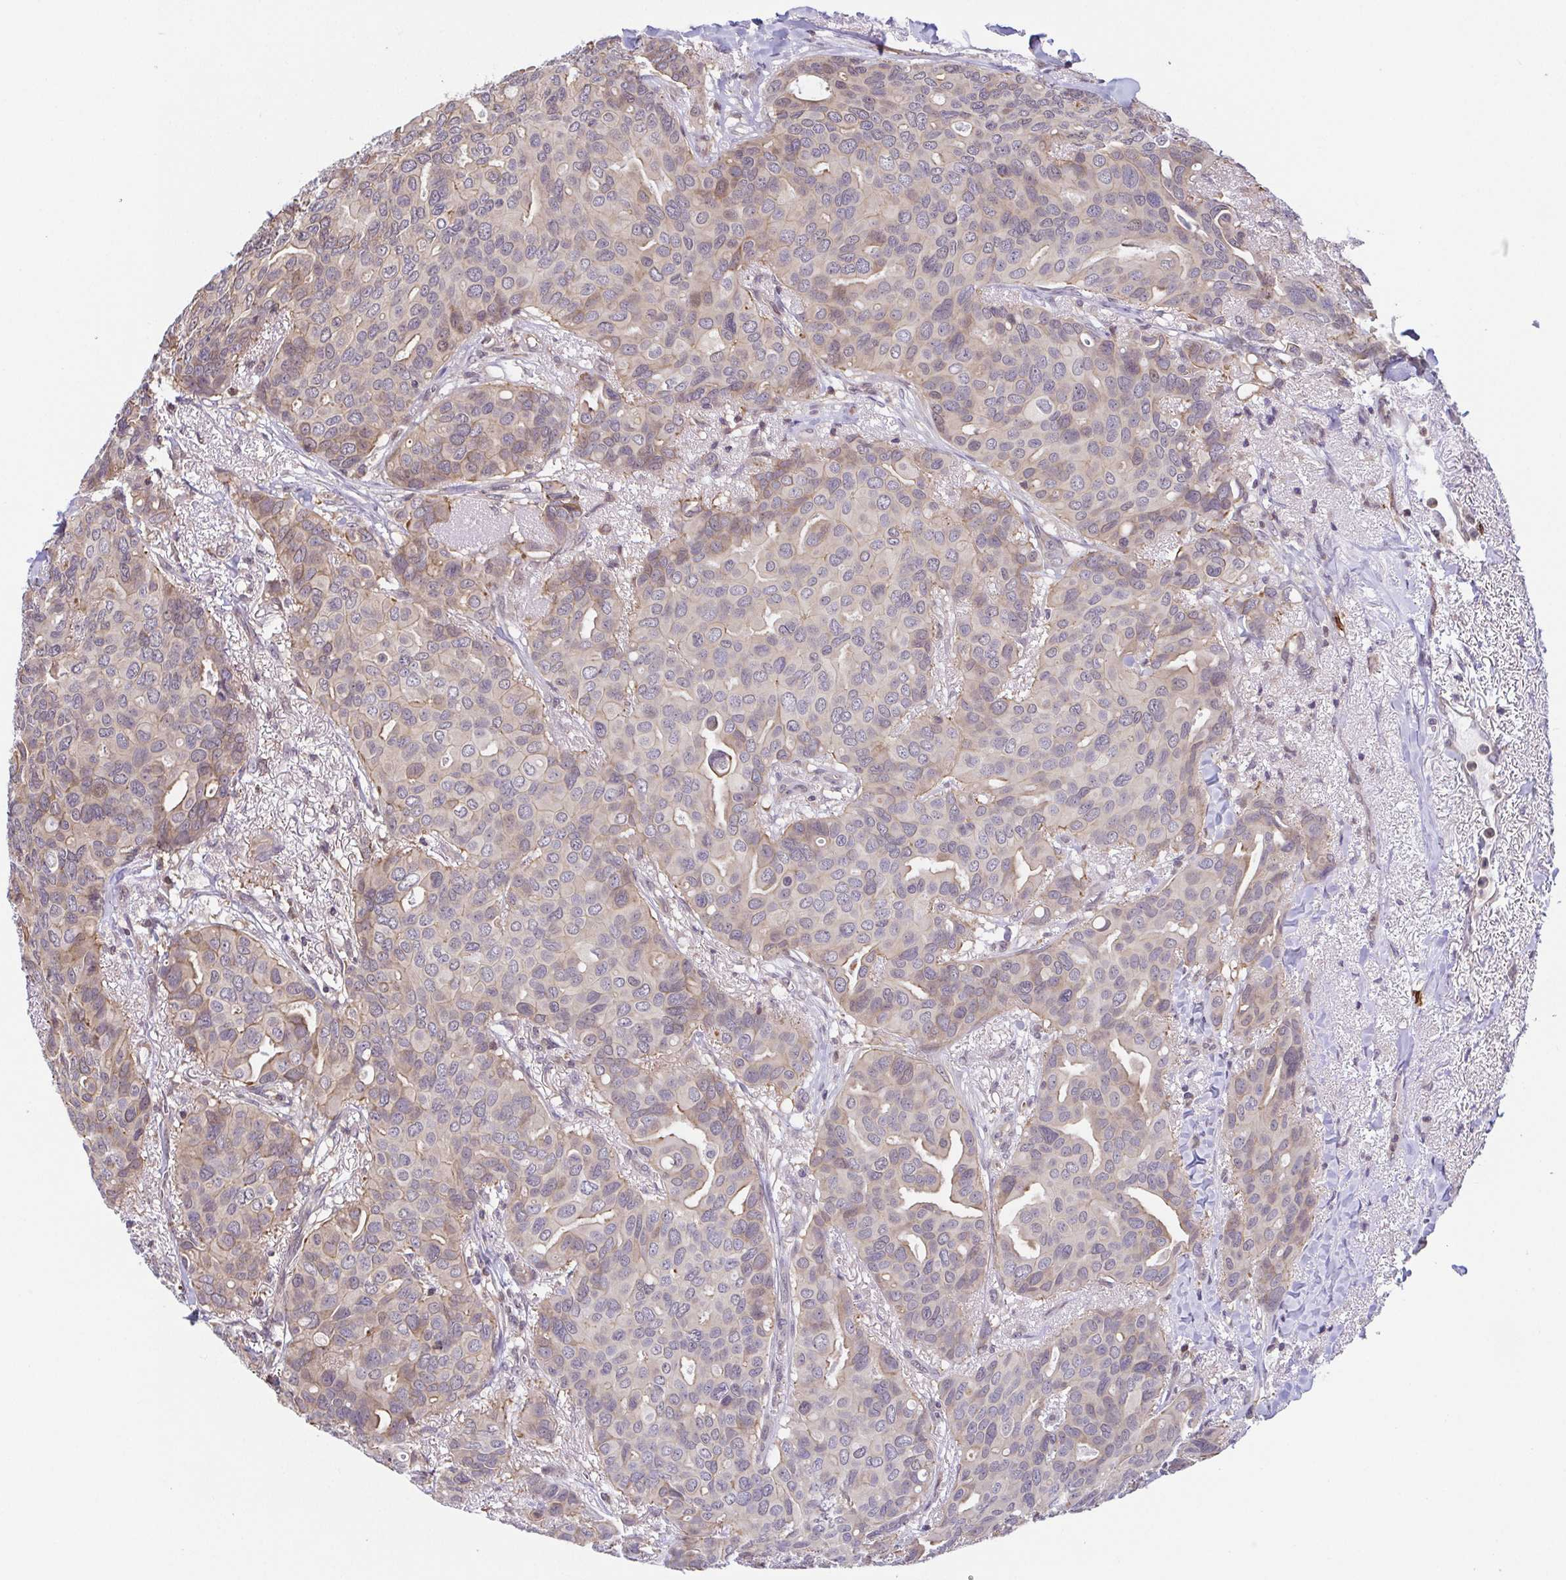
{"staining": {"intensity": "weak", "quantity": "<25%", "location": "cytoplasmic/membranous"}, "tissue": "breast cancer", "cell_type": "Tumor cells", "image_type": "cancer", "snomed": [{"axis": "morphology", "description": "Duct carcinoma"}, {"axis": "topography", "description": "Breast"}], "caption": "Tumor cells show no significant expression in breast intraductal carcinoma. (DAB (3,3'-diaminobenzidine) IHC, high magnification).", "gene": "PREPL", "patient": {"sex": "female", "age": 54}}